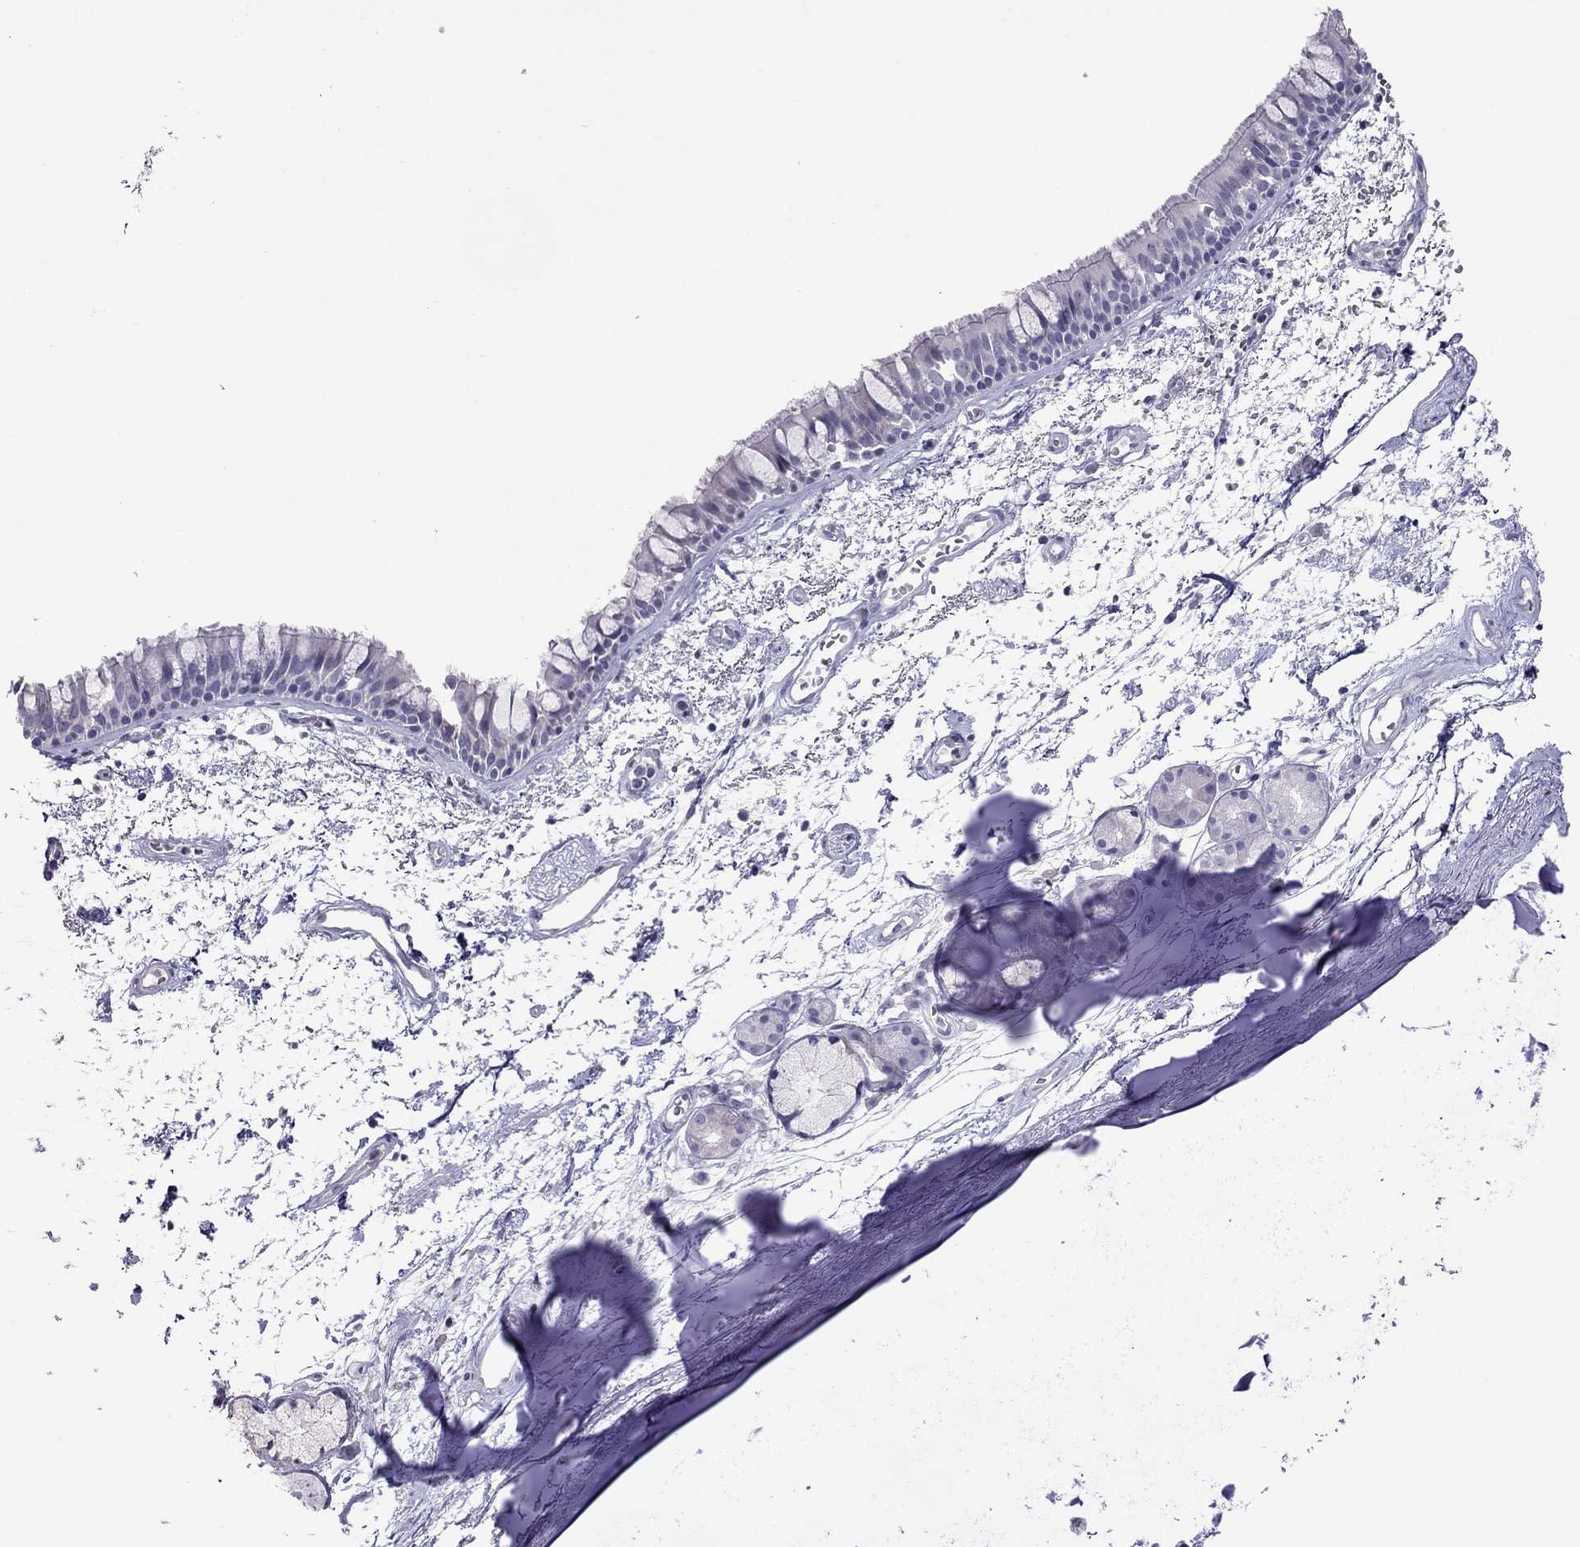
{"staining": {"intensity": "negative", "quantity": "none", "location": "none"}, "tissue": "bronchus", "cell_type": "Respiratory epithelial cells", "image_type": "normal", "snomed": [{"axis": "morphology", "description": "Normal tissue, NOS"}, {"axis": "topography", "description": "Cartilage tissue"}, {"axis": "topography", "description": "Bronchus"}], "caption": "This is an IHC image of benign bronchus. There is no expression in respiratory epithelial cells.", "gene": "RGS8", "patient": {"sex": "male", "age": 66}}